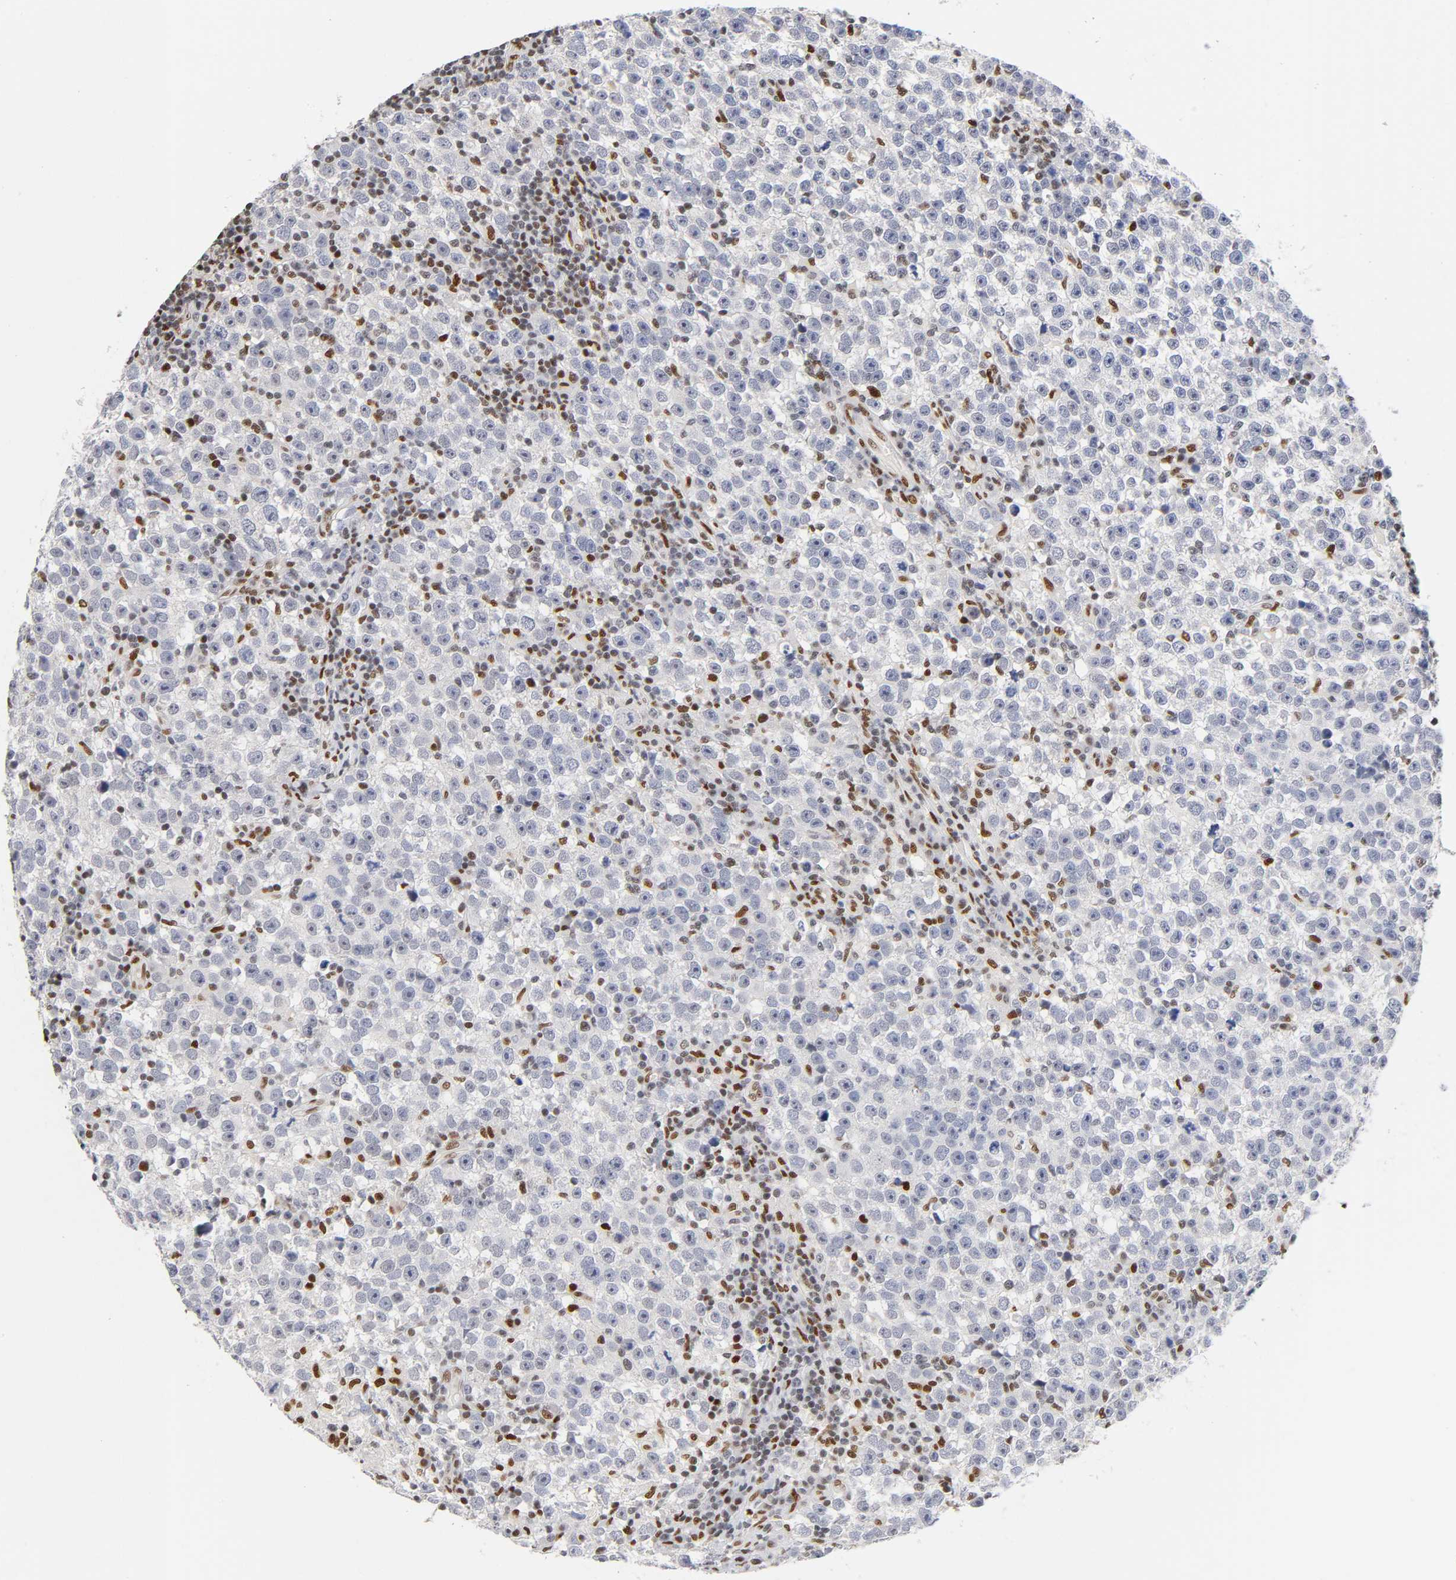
{"staining": {"intensity": "negative", "quantity": "none", "location": "none"}, "tissue": "testis cancer", "cell_type": "Tumor cells", "image_type": "cancer", "snomed": [{"axis": "morphology", "description": "Seminoma, NOS"}, {"axis": "topography", "description": "Testis"}], "caption": "A high-resolution photomicrograph shows immunohistochemistry (IHC) staining of testis cancer (seminoma), which demonstrates no significant staining in tumor cells.", "gene": "NR3C1", "patient": {"sex": "male", "age": 43}}